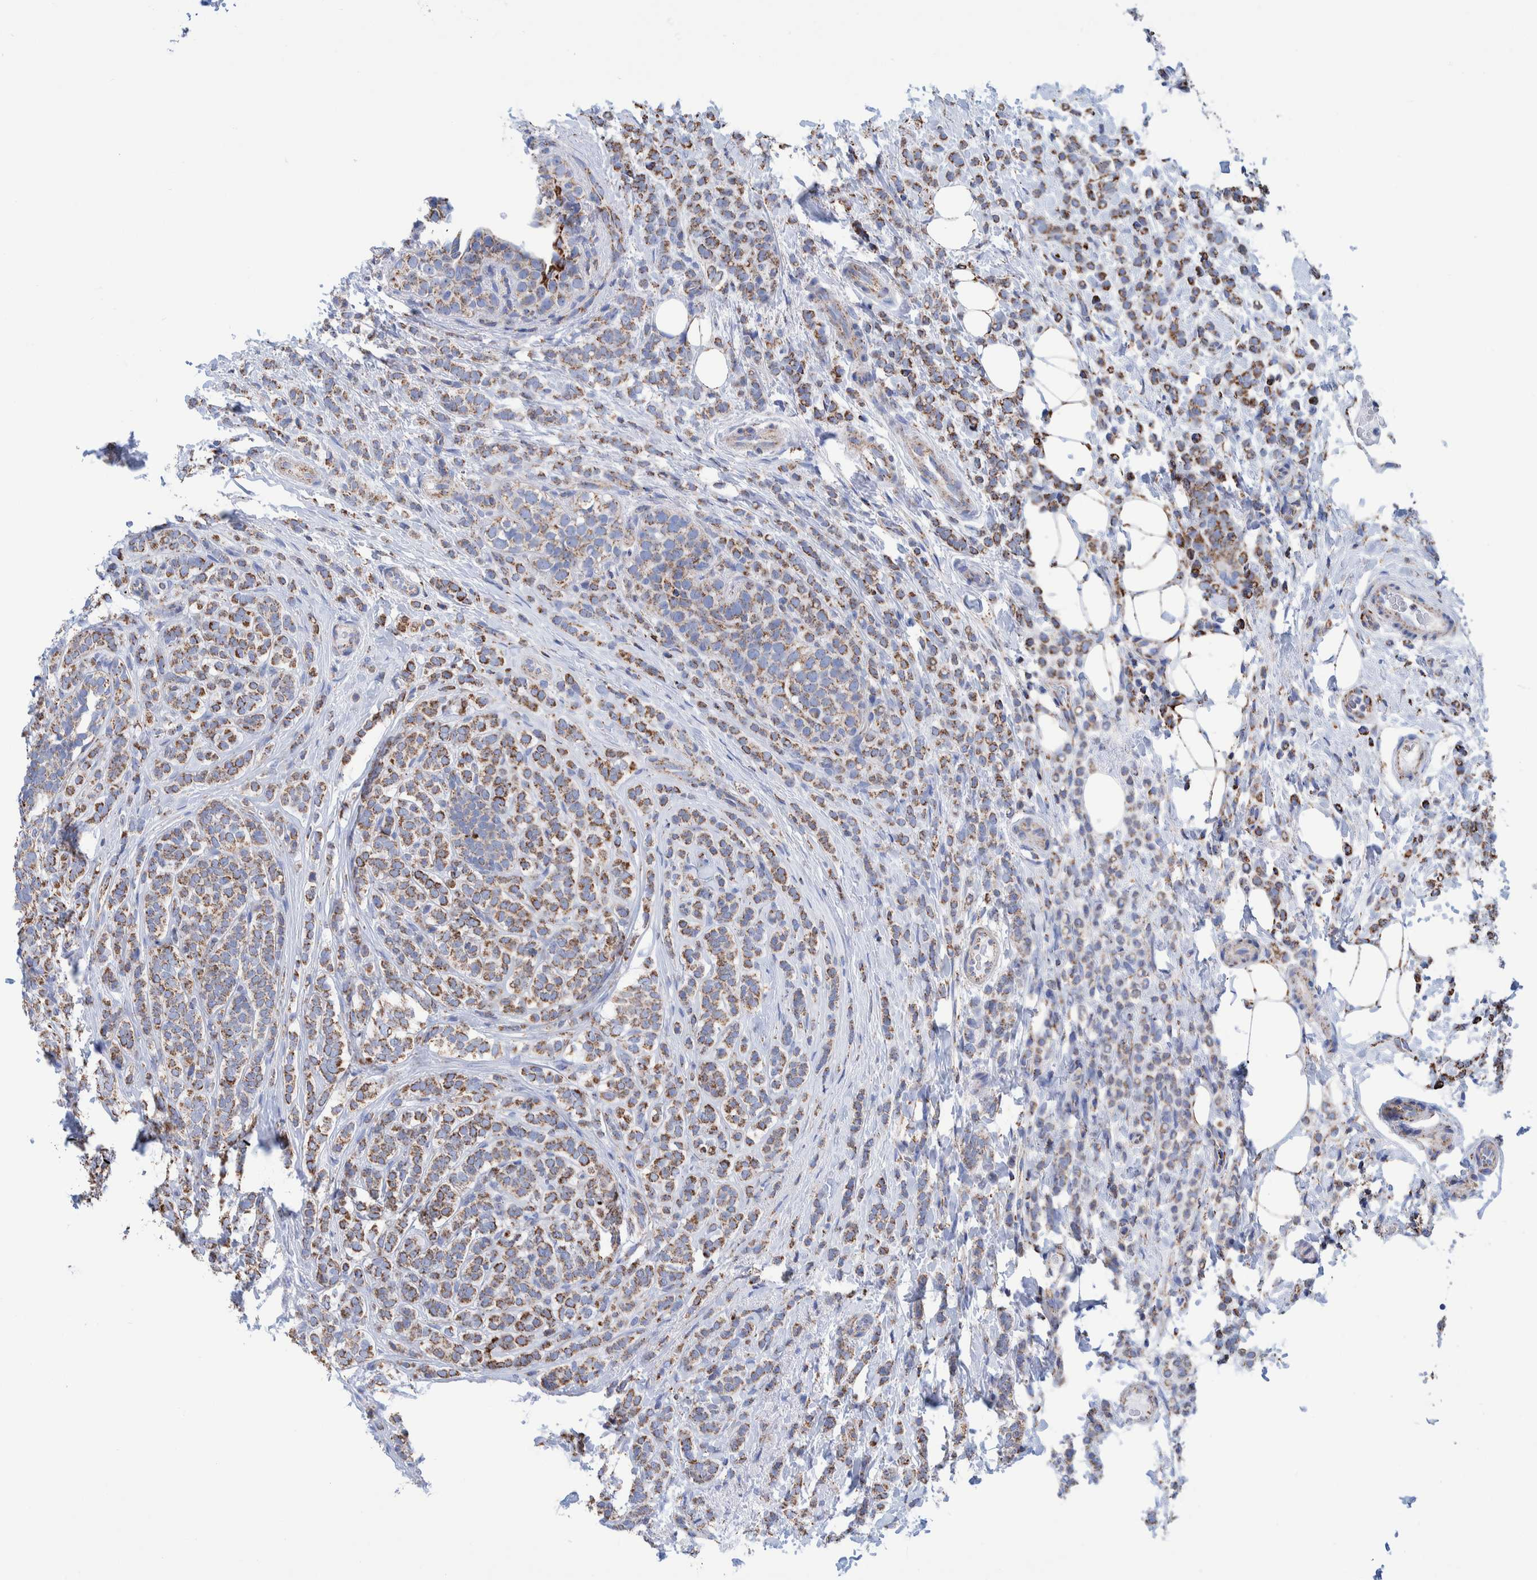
{"staining": {"intensity": "moderate", "quantity": ">75%", "location": "cytoplasmic/membranous"}, "tissue": "breast cancer", "cell_type": "Tumor cells", "image_type": "cancer", "snomed": [{"axis": "morphology", "description": "Lobular carcinoma"}, {"axis": "topography", "description": "Breast"}], "caption": "Moderate cytoplasmic/membranous protein positivity is seen in approximately >75% of tumor cells in breast lobular carcinoma.", "gene": "DECR1", "patient": {"sex": "female", "age": 50}}